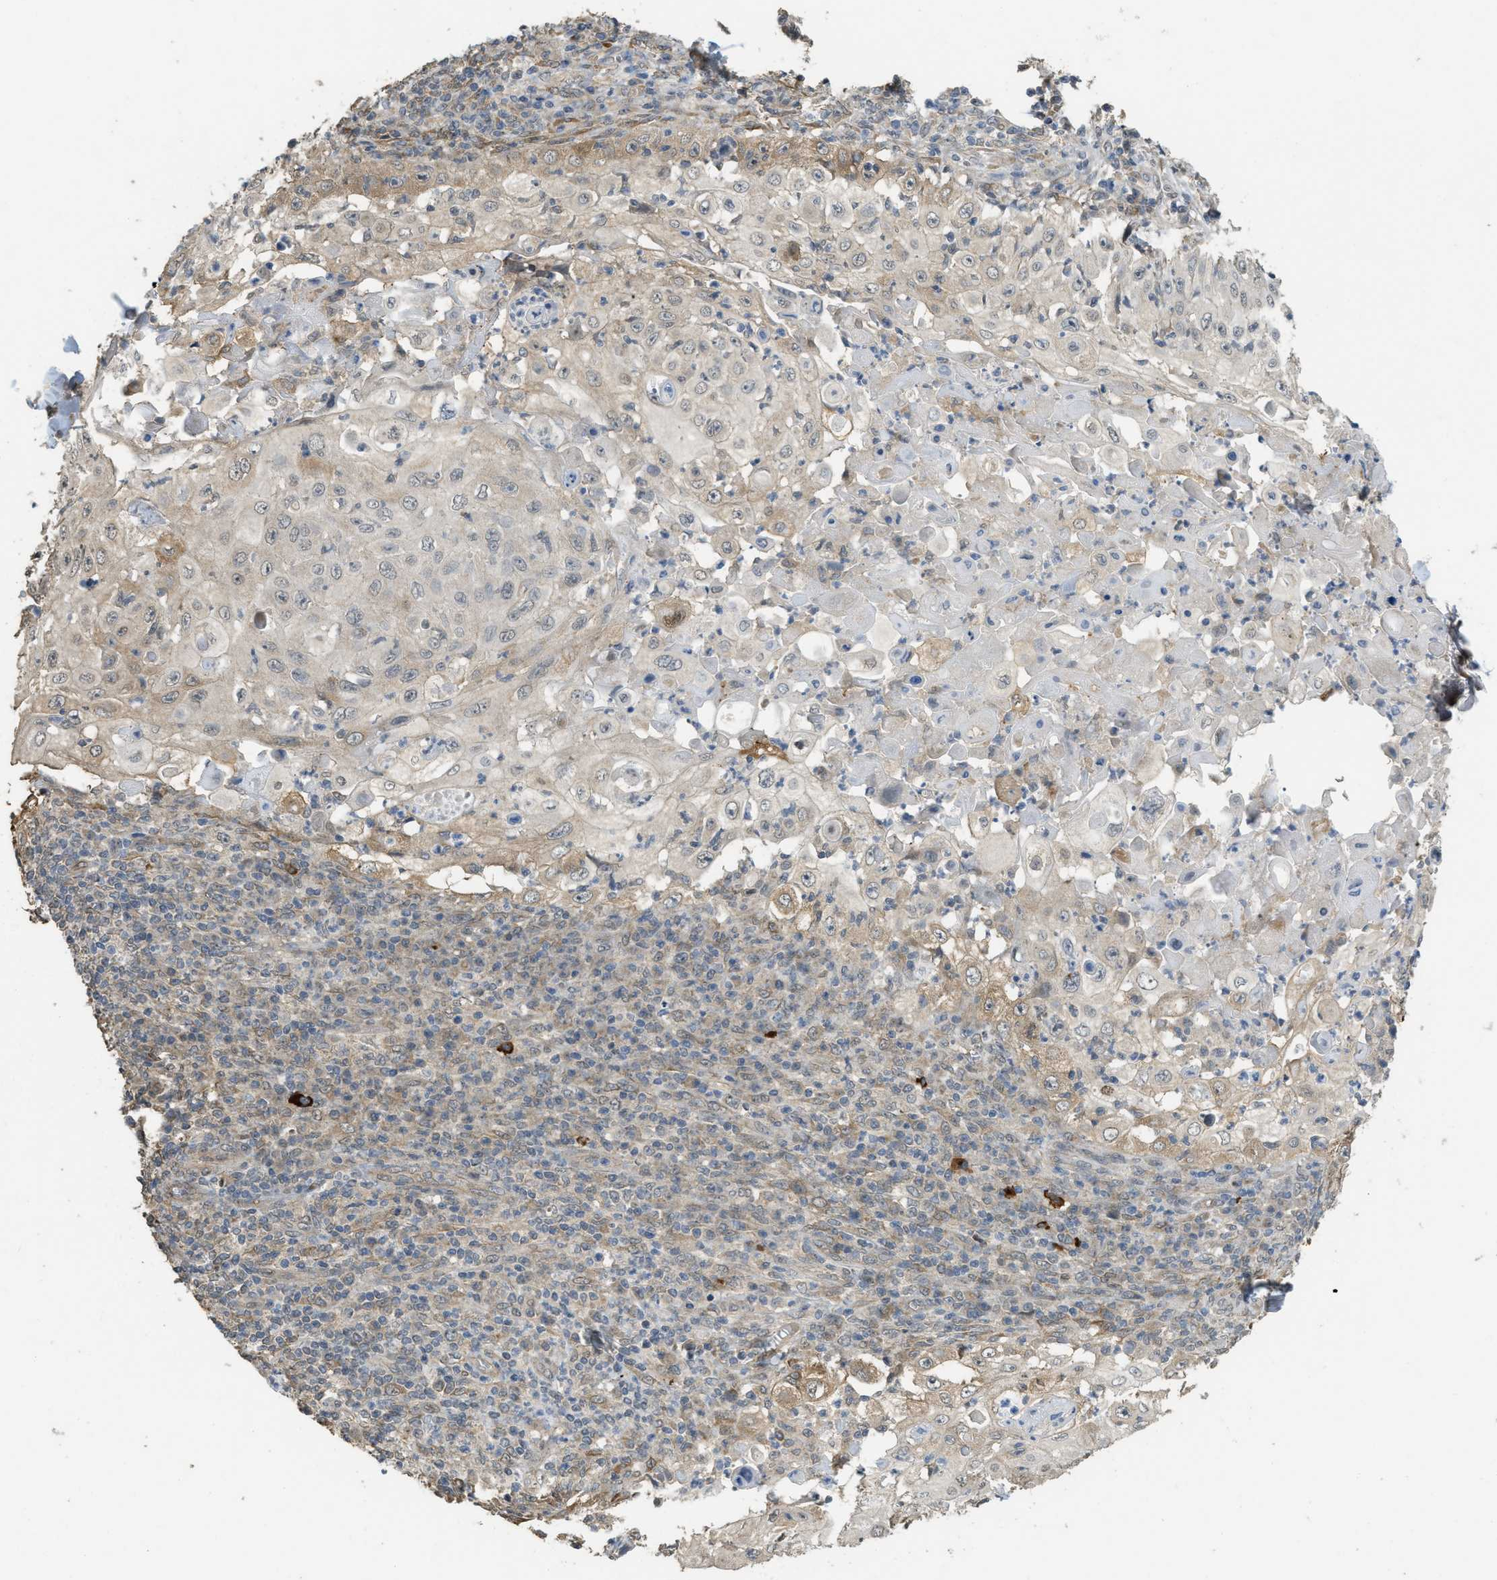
{"staining": {"intensity": "weak", "quantity": "<25%", "location": "cytoplasmic/membranous"}, "tissue": "skin cancer", "cell_type": "Tumor cells", "image_type": "cancer", "snomed": [{"axis": "morphology", "description": "Squamous cell carcinoma, NOS"}, {"axis": "topography", "description": "Skin"}], "caption": "This image is of skin cancer (squamous cell carcinoma) stained with immunohistochemistry to label a protein in brown with the nuclei are counter-stained blue. There is no staining in tumor cells. Brightfield microscopy of IHC stained with DAB (brown) and hematoxylin (blue), captured at high magnification.", "gene": "IGF2BP2", "patient": {"sex": "male", "age": 86}}